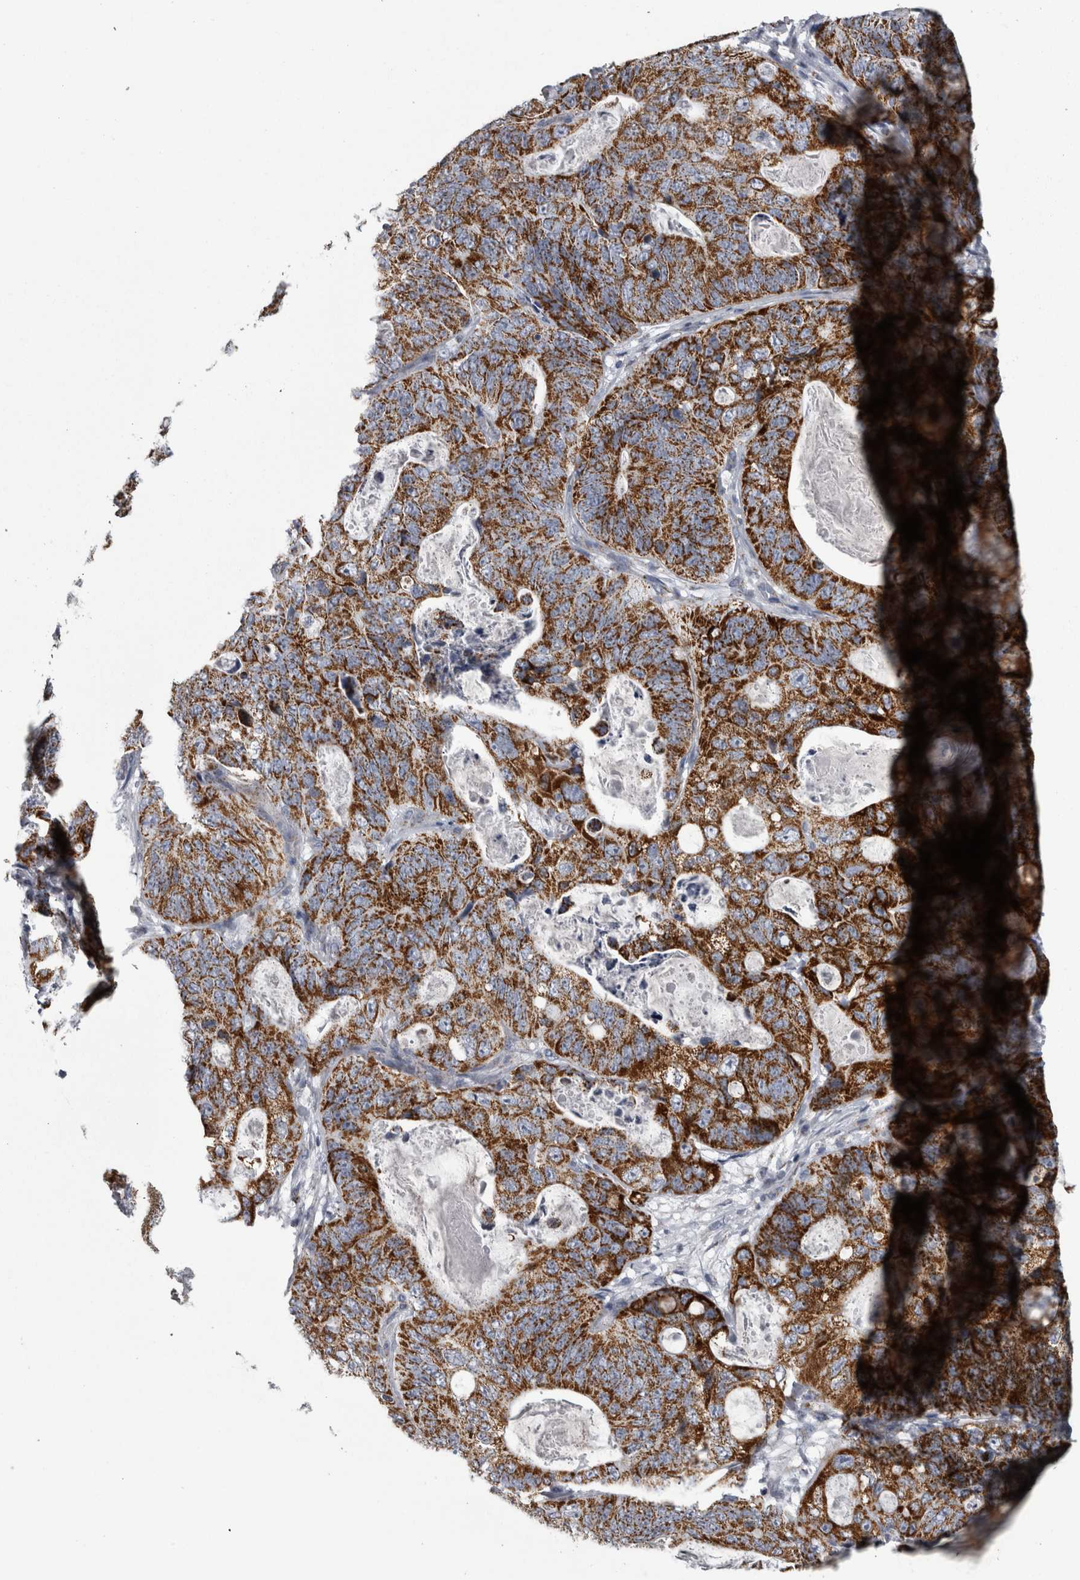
{"staining": {"intensity": "strong", "quantity": ">75%", "location": "cytoplasmic/membranous"}, "tissue": "stomach cancer", "cell_type": "Tumor cells", "image_type": "cancer", "snomed": [{"axis": "morphology", "description": "Normal tissue, NOS"}, {"axis": "morphology", "description": "Adenocarcinoma, NOS"}, {"axis": "topography", "description": "Stomach"}], "caption": "Approximately >75% of tumor cells in stomach adenocarcinoma display strong cytoplasmic/membranous protein staining as visualized by brown immunohistochemical staining.", "gene": "DBT", "patient": {"sex": "female", "age": 89}}